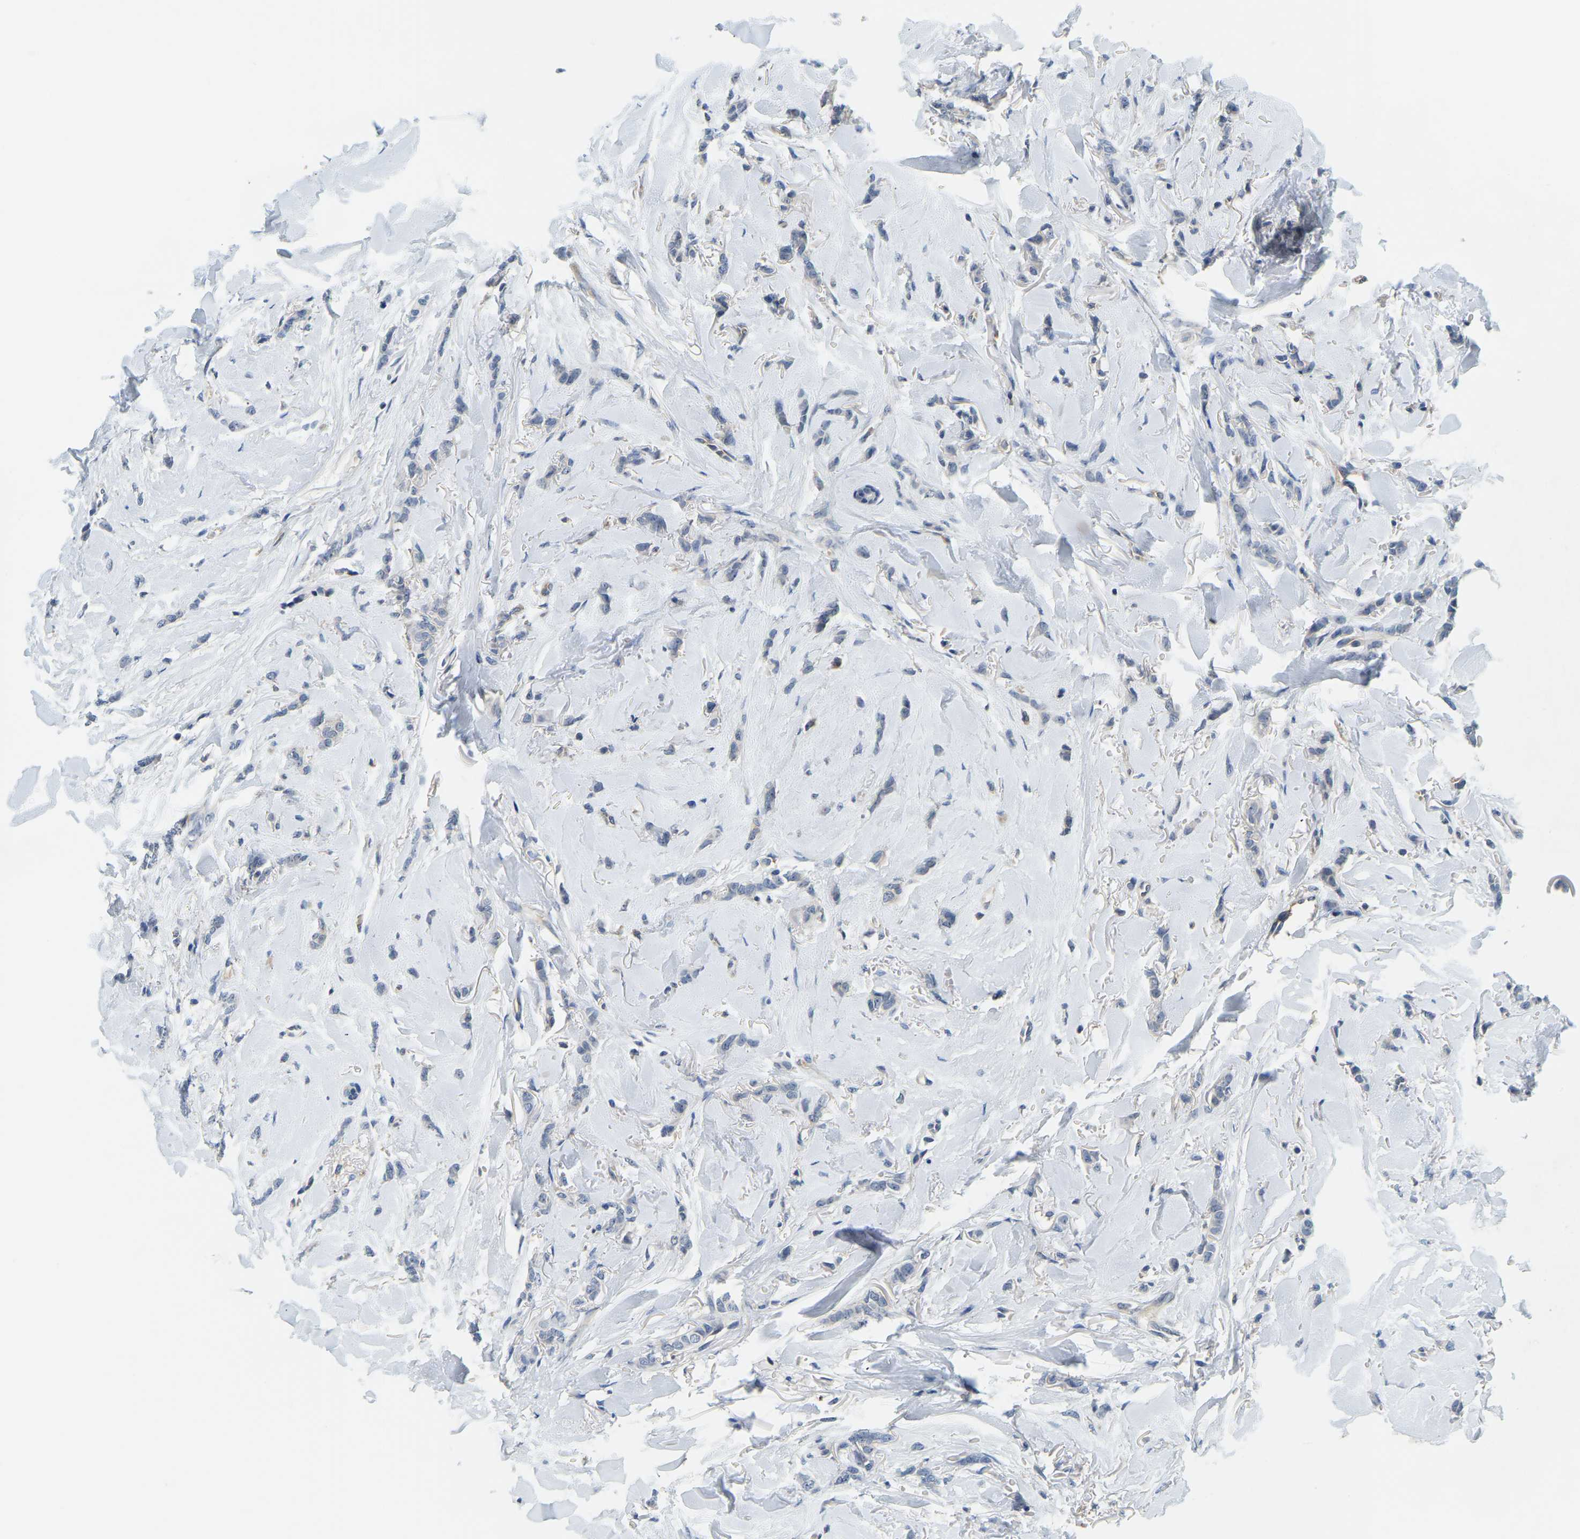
{"staining": {"intensity": "negative", "quantity": "none", "location": "none"}, "tissue": "breast cancer", "cell_type": "Tumor cells", "image_type": "cancer", "snomed": [{"axis": "morphology", "description": "Lobular carcinoma"}, {"axis": "topography", "description": "Skin"}, {"axis": "topography", "description": "Breast"}], "caption": "IHC image of lobular carcinoma (breast) stained for a protein (brown), which displays no positivity in tumor cells.", "gene": "RRP1", "patient": {"sex": "female", "age": 46}}